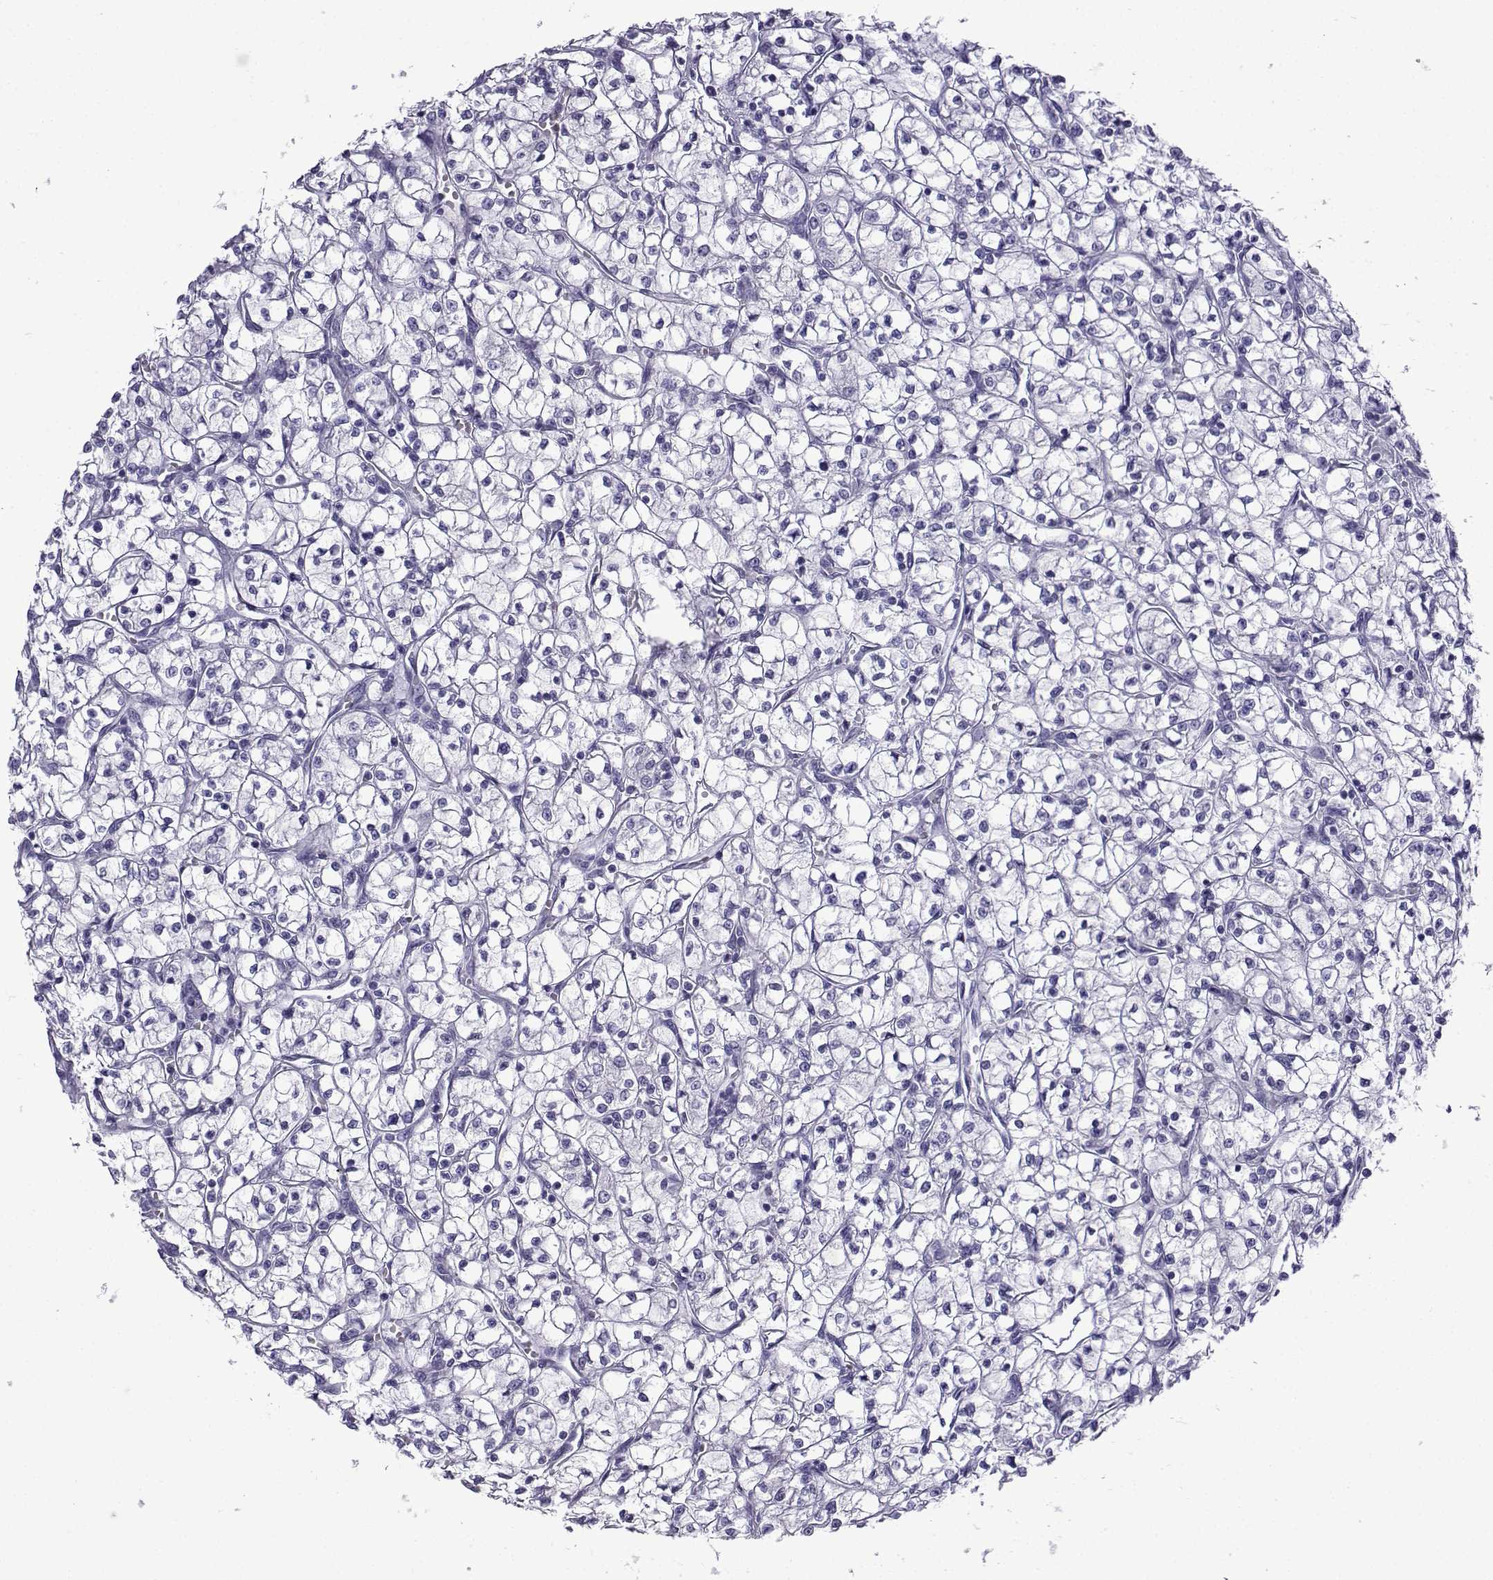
{"staining": {"intensity": "negative", "quantity": "none", "location": "none"}, "tissue": "renal cancer", "cell_type": "Tumor cells", "image_type": "cancer", "snomed": [{"axis": "morphology", "description": "Adenocarcinoma, NOS"}, {"axis": "topography", "description": "Kidney"}], "caption": "An IHC histopathology image of adenocarcinoma (renal) is shown. There is no staining in tumor cells of adenocarcinoma (renal).", "gene": "KCNF1", "patient": {"sex": "female", "age": 64}}